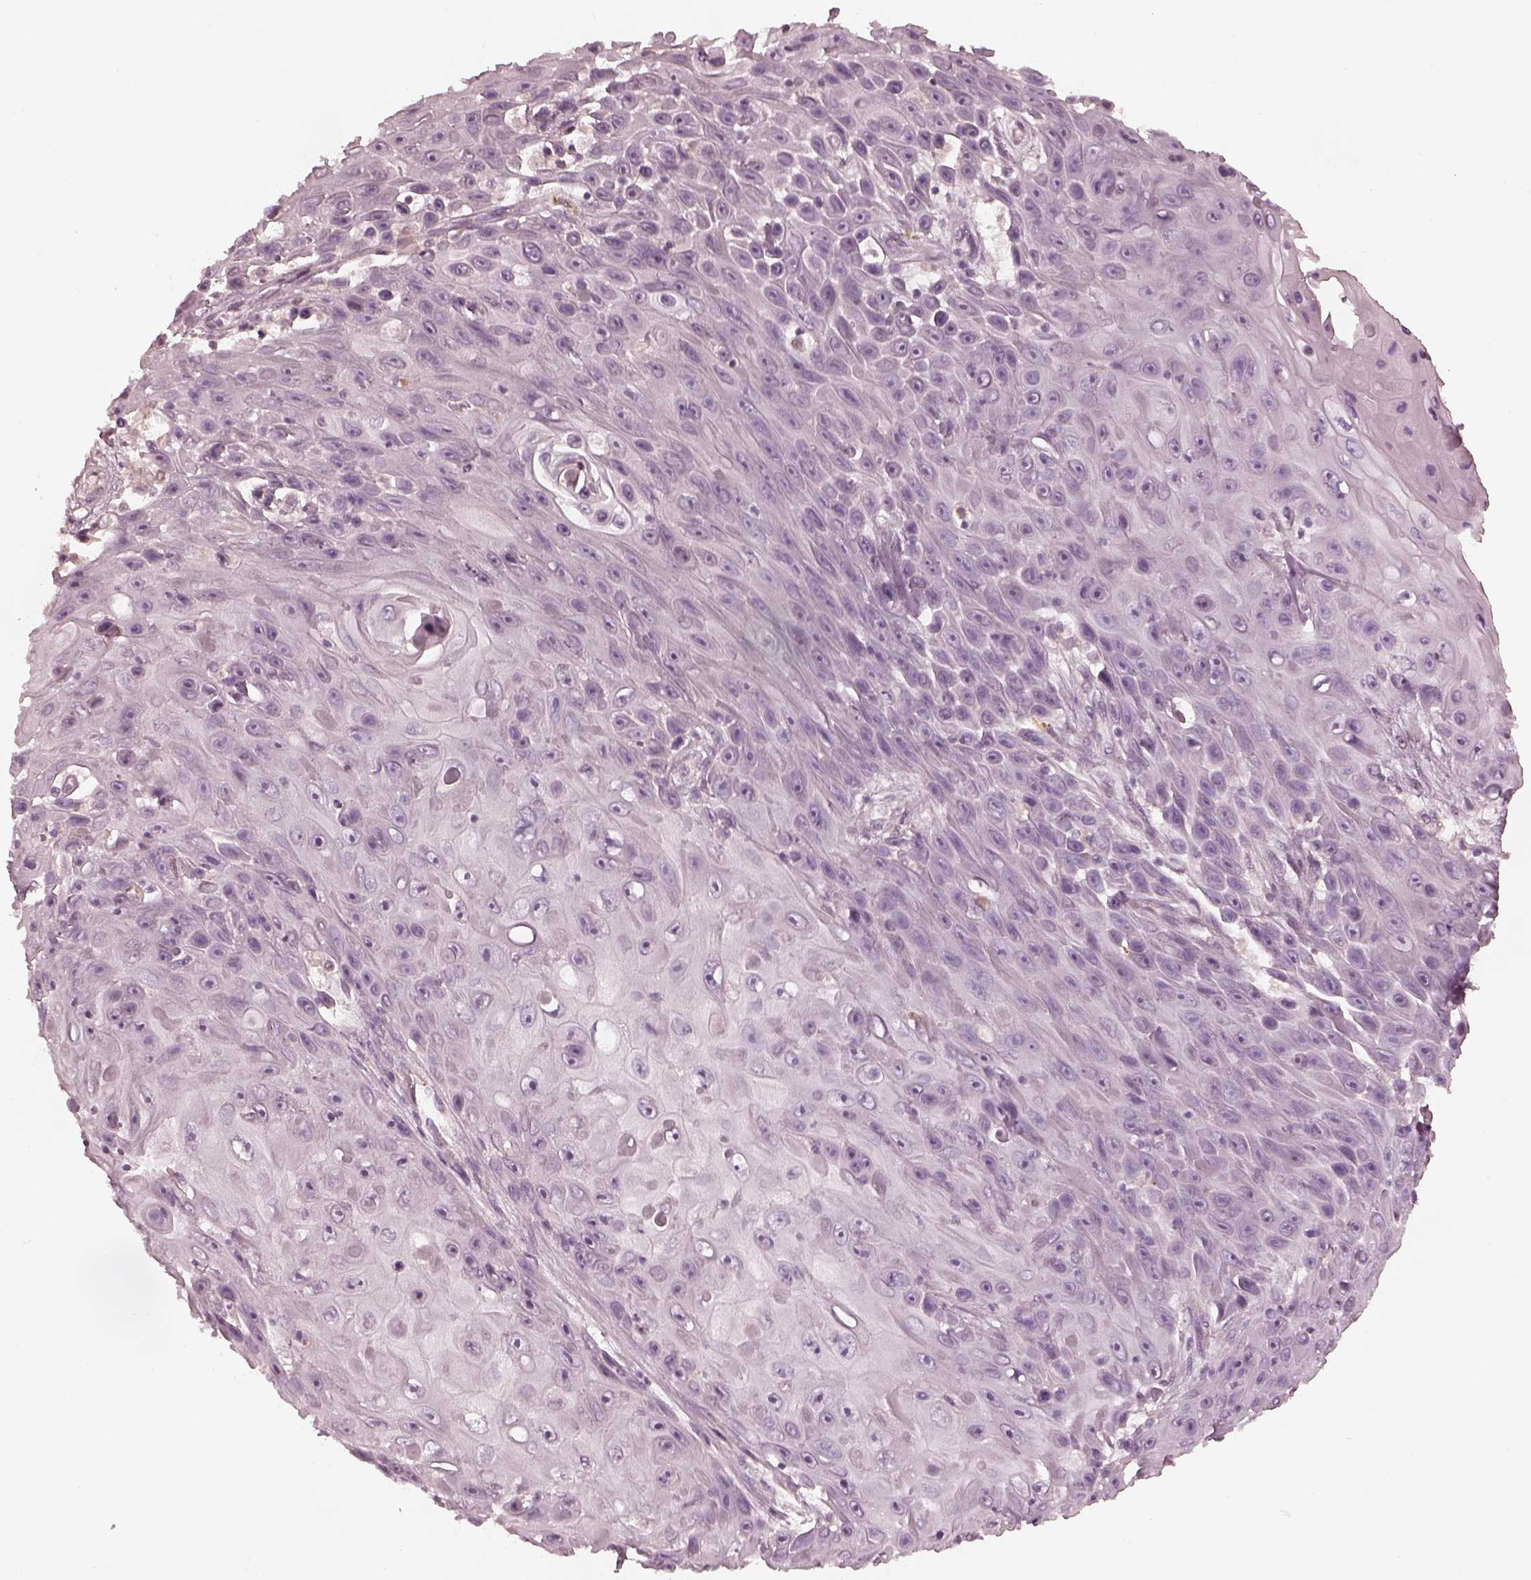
{"staining": {"intensity": "negative", "quantity": "none", "location": "none"}, "tissue": "skin cancer", "cell_type": "Tumor cells", "image_type": "cancer", "snomed": [{"axis": "morphology", "description": "Squamous cell carcinoma, NOS"}, {"axis": "topography", "description": "Skin"}], "caption": "High power microscopy image of an IHC image of skin cancer (squamous cell carcinoma), revealing no significant expression in tumor cells.", "gene": "ANKLE1", "patient": {"sex": "male", "age": 82}}